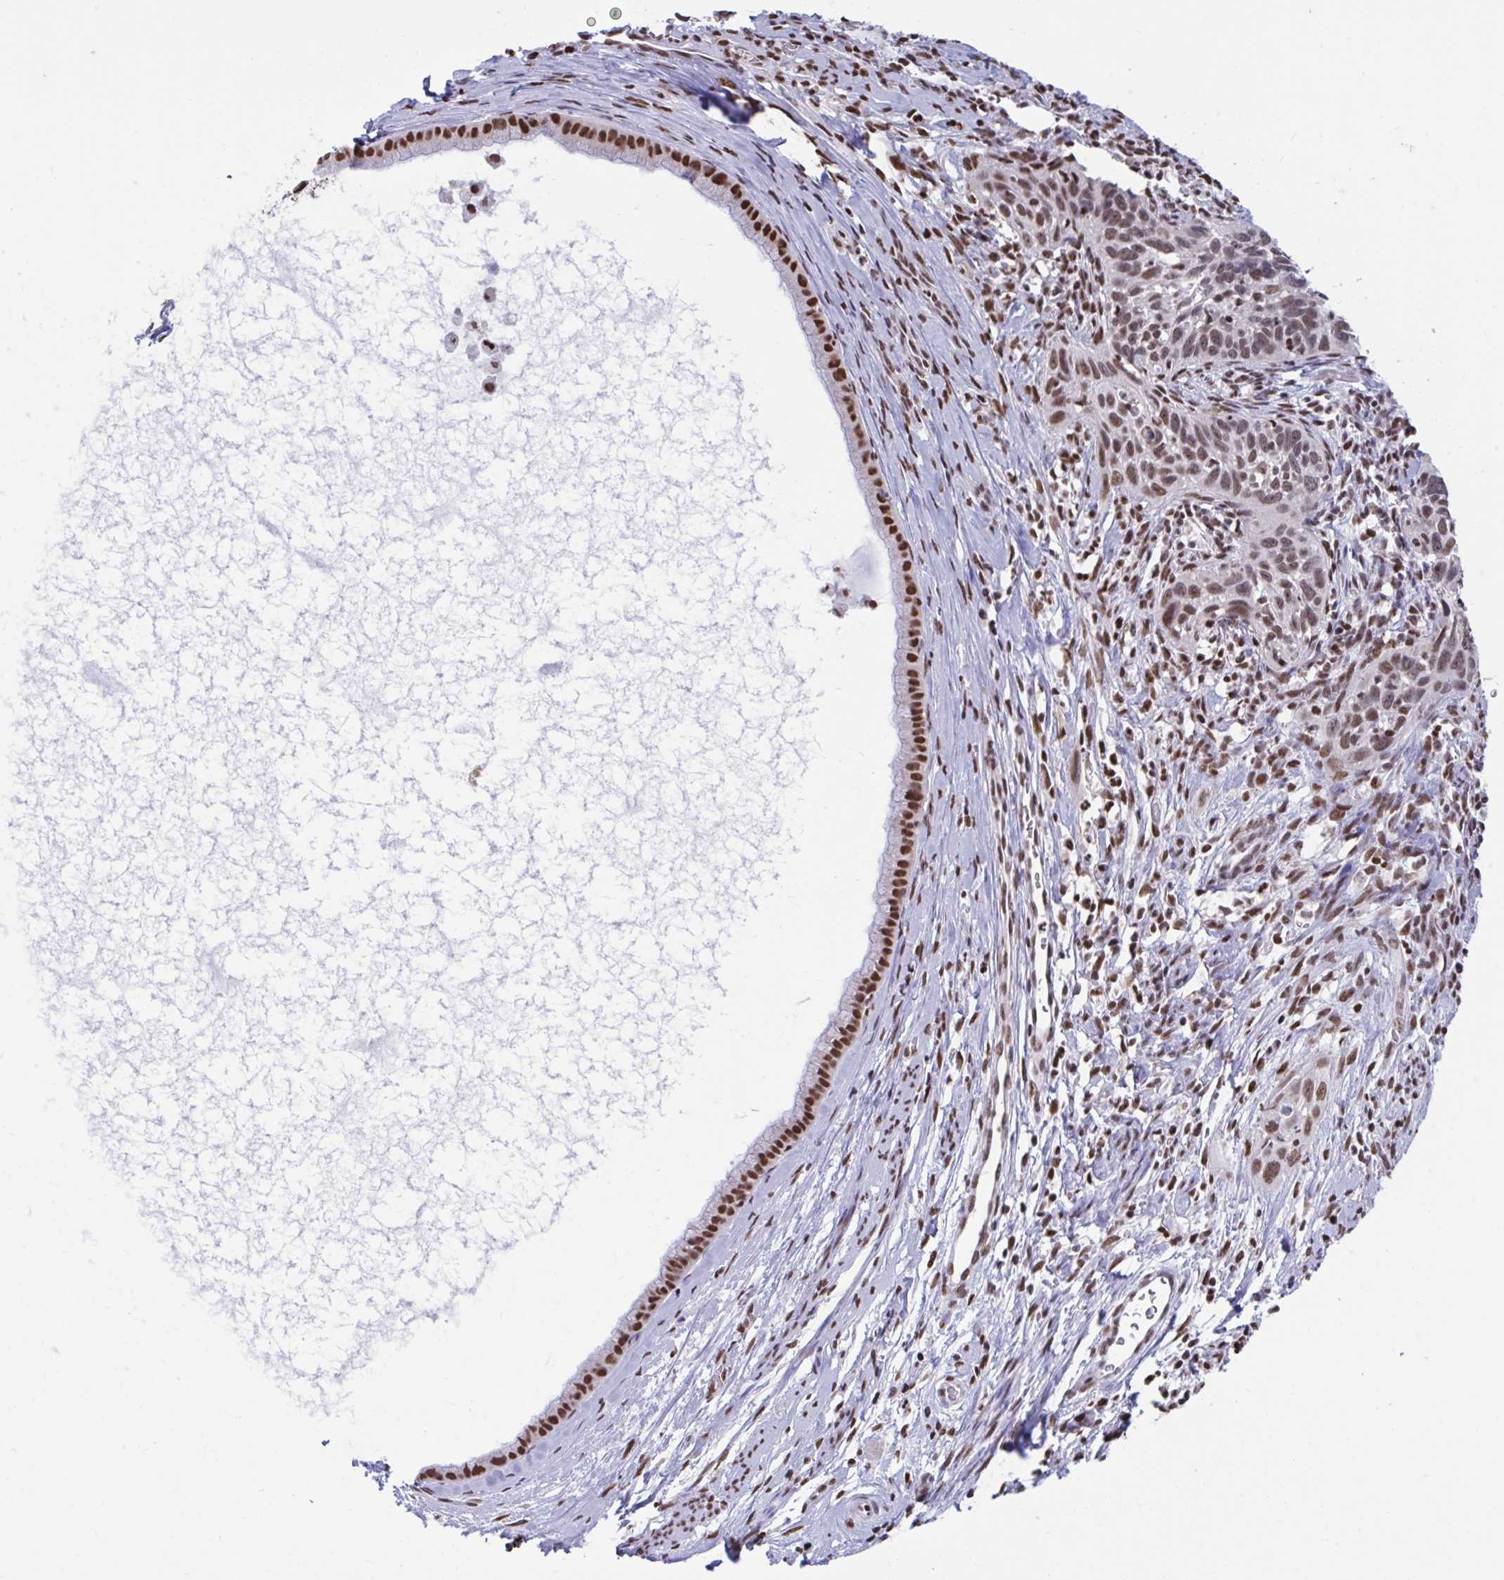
{"staining": {"intensity": "moderate", "quantity": "25%-75%", "location": "nuclear"}, "tissue": "cervical cancer", "cell_type": "Tumor cells", "image_type": "cancer", "snomed": [{"axis": "morphology", "description": "Squamous cell carcinoma, NOS"}, {"axis": "topography", "description": "Cervix"}], "caption": "The immunohistochemical stain labels moderate nuclear staining in tumor cells of squamous cell carcinoma (cervical) tissue.", "gene": "HNRNPDL", "patient": {"sex": "female", "age": 51}}